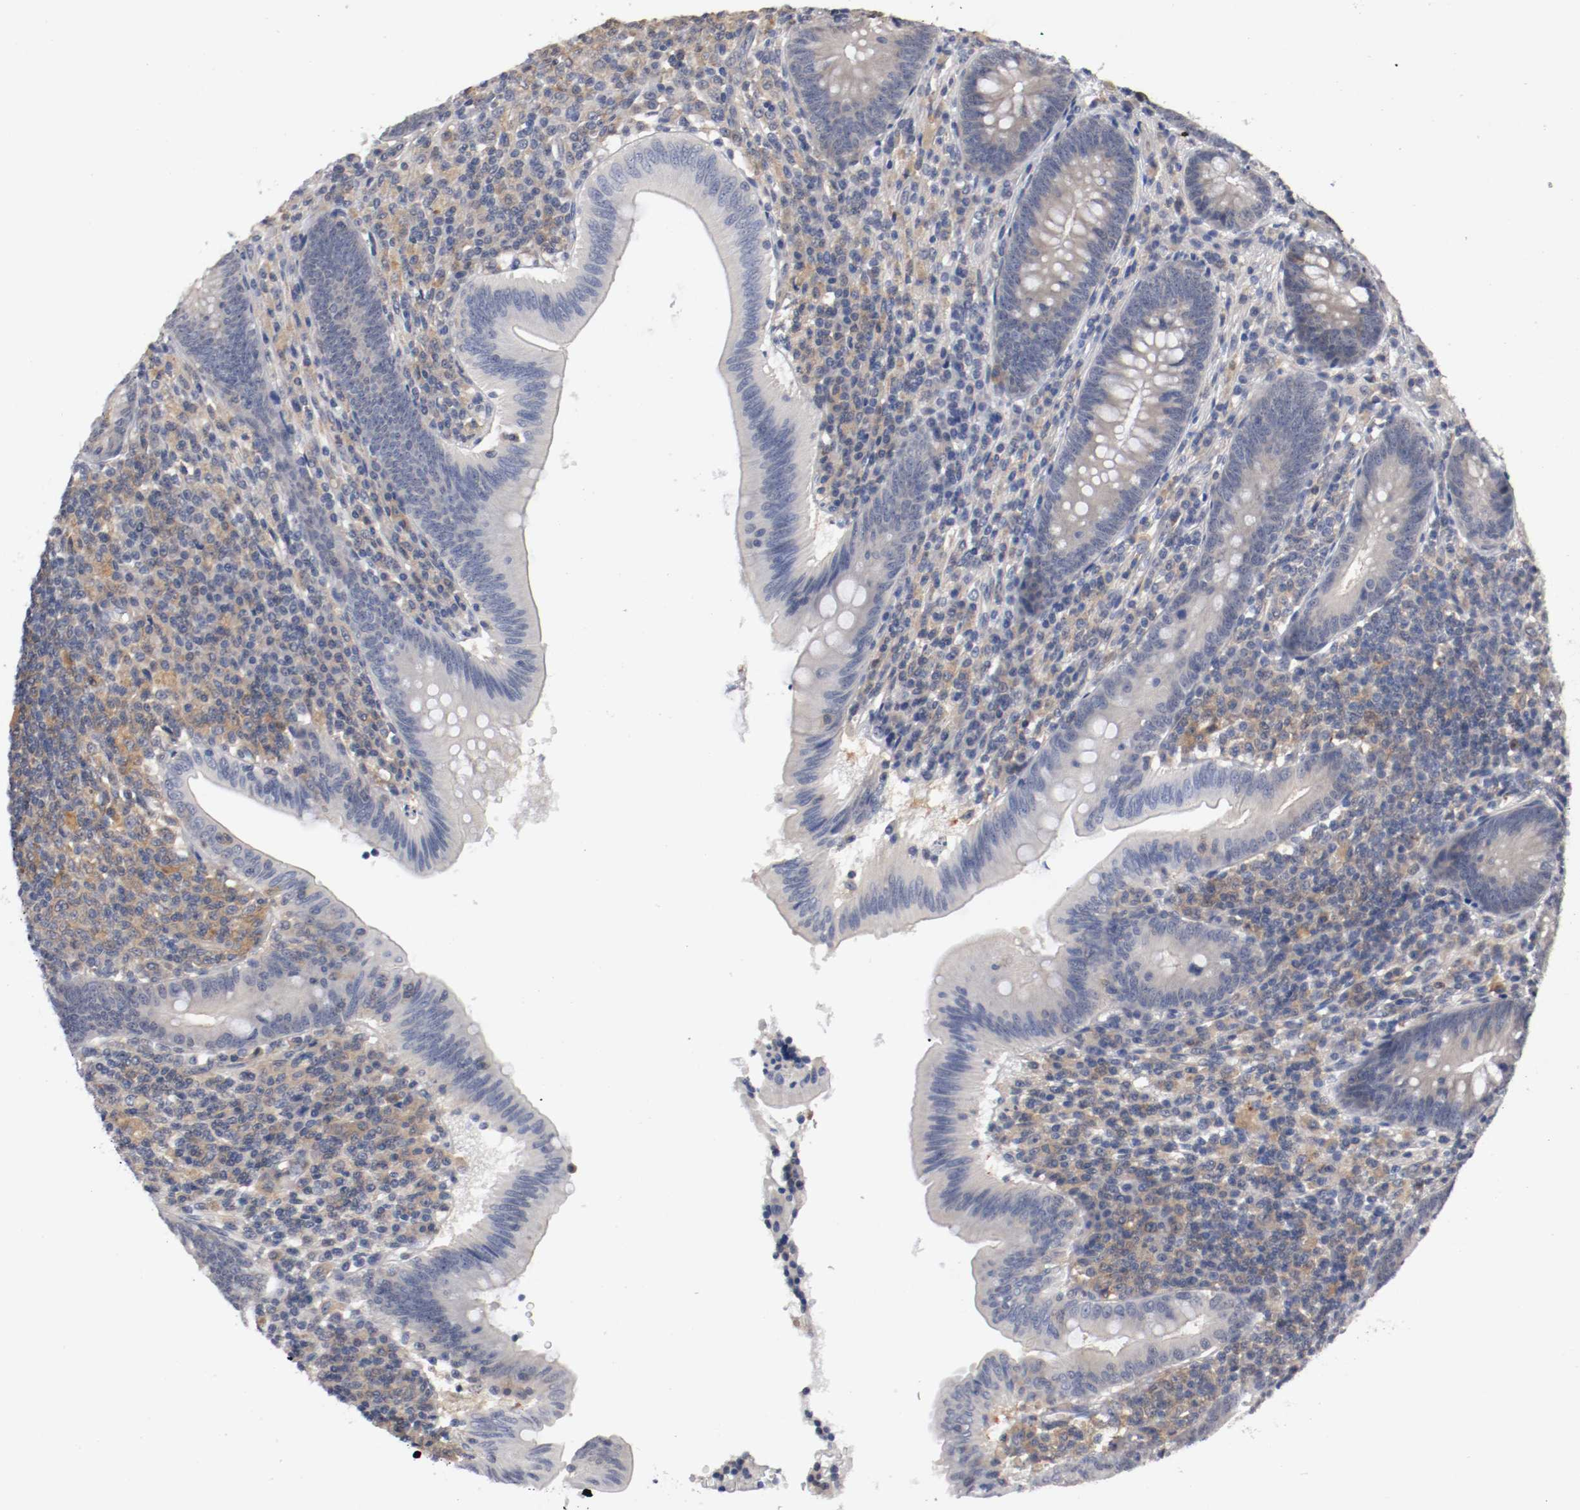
{"staining": {"intensity": "weak", "quantity": "<25%", "location": "cytoplasmic/membranous"}, "tissue": "appendix", "cell_type": "Glandular cells", "image_type": "normal", "snomed": [{"axis": "morphology", "description": "Normal tissue, NOS"}, {"axis": "morphology", "description": "Inflammation, NOS"}, {"axis": "topography", "description": "Appendix"}], "caption": "Glandular cells are negative for brown protein staining in normal appendix. Brightfield microscopy of IHC stained with DAB (brown) and hematoxylin (blue), captured at high magnification.", "gene": "RBM23", "patient": {"sex": "male", "age": 46}}